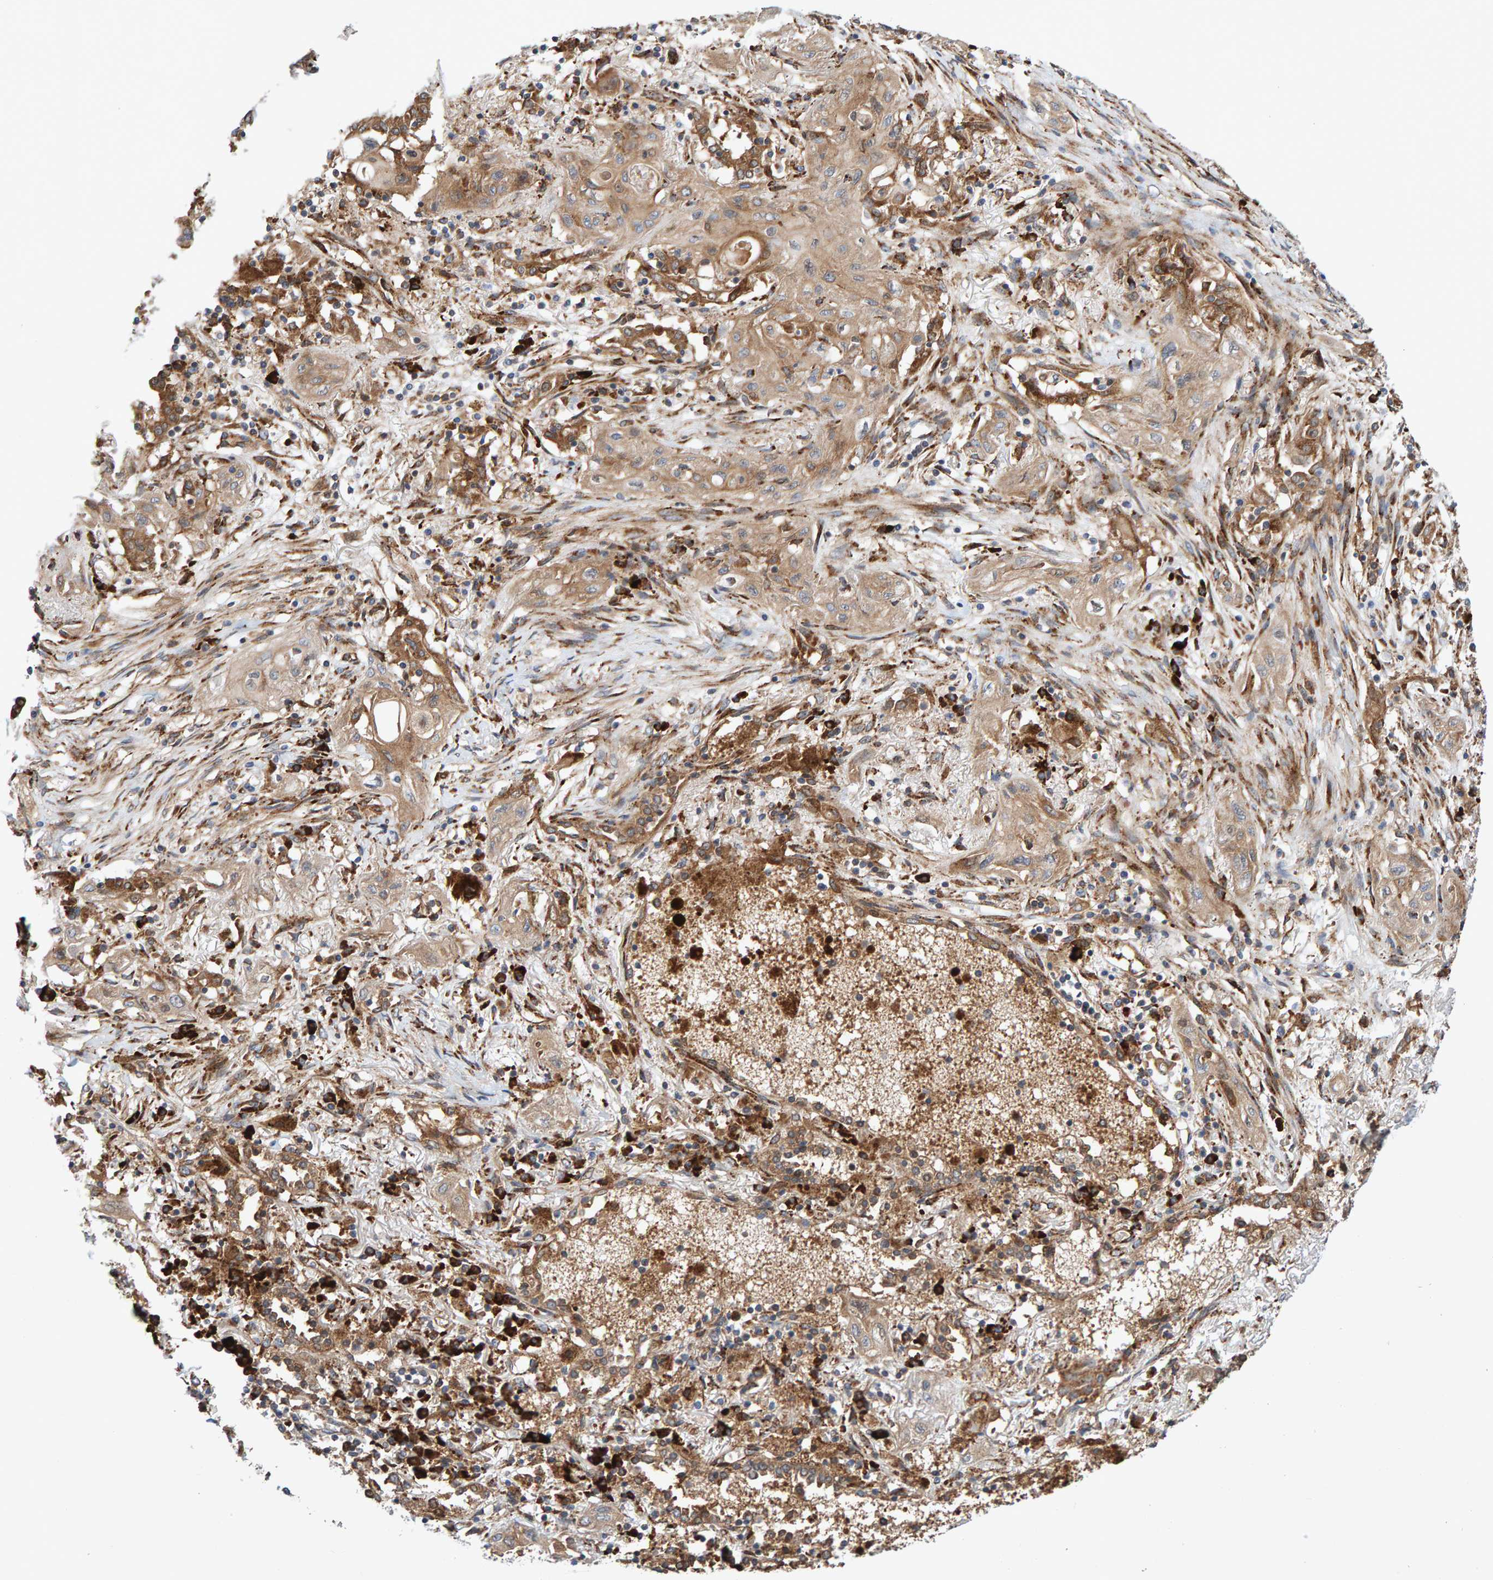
{"staining": {"intensity": "moderate", "quantity": ">75%", "location": "cytoplasmic/membranous"}, "tissue": "lung cancer", "cell_type": "Tumor cells", "image_type": "cancer", "snomed": [{"axis": "morphology", "description": "Squamous cell carcinoma, NOS"}, {"axis": "topography", "description": "Lung"}], "caption": "Protein analysis of lung cancer (squamous cell carcinoma) tissue displays moderate cytoplasmic/membranous staining in approximately >75% of tumor cells.", "gene": "KIAA0753", "patient": {"sex": "female", "age": 47}}